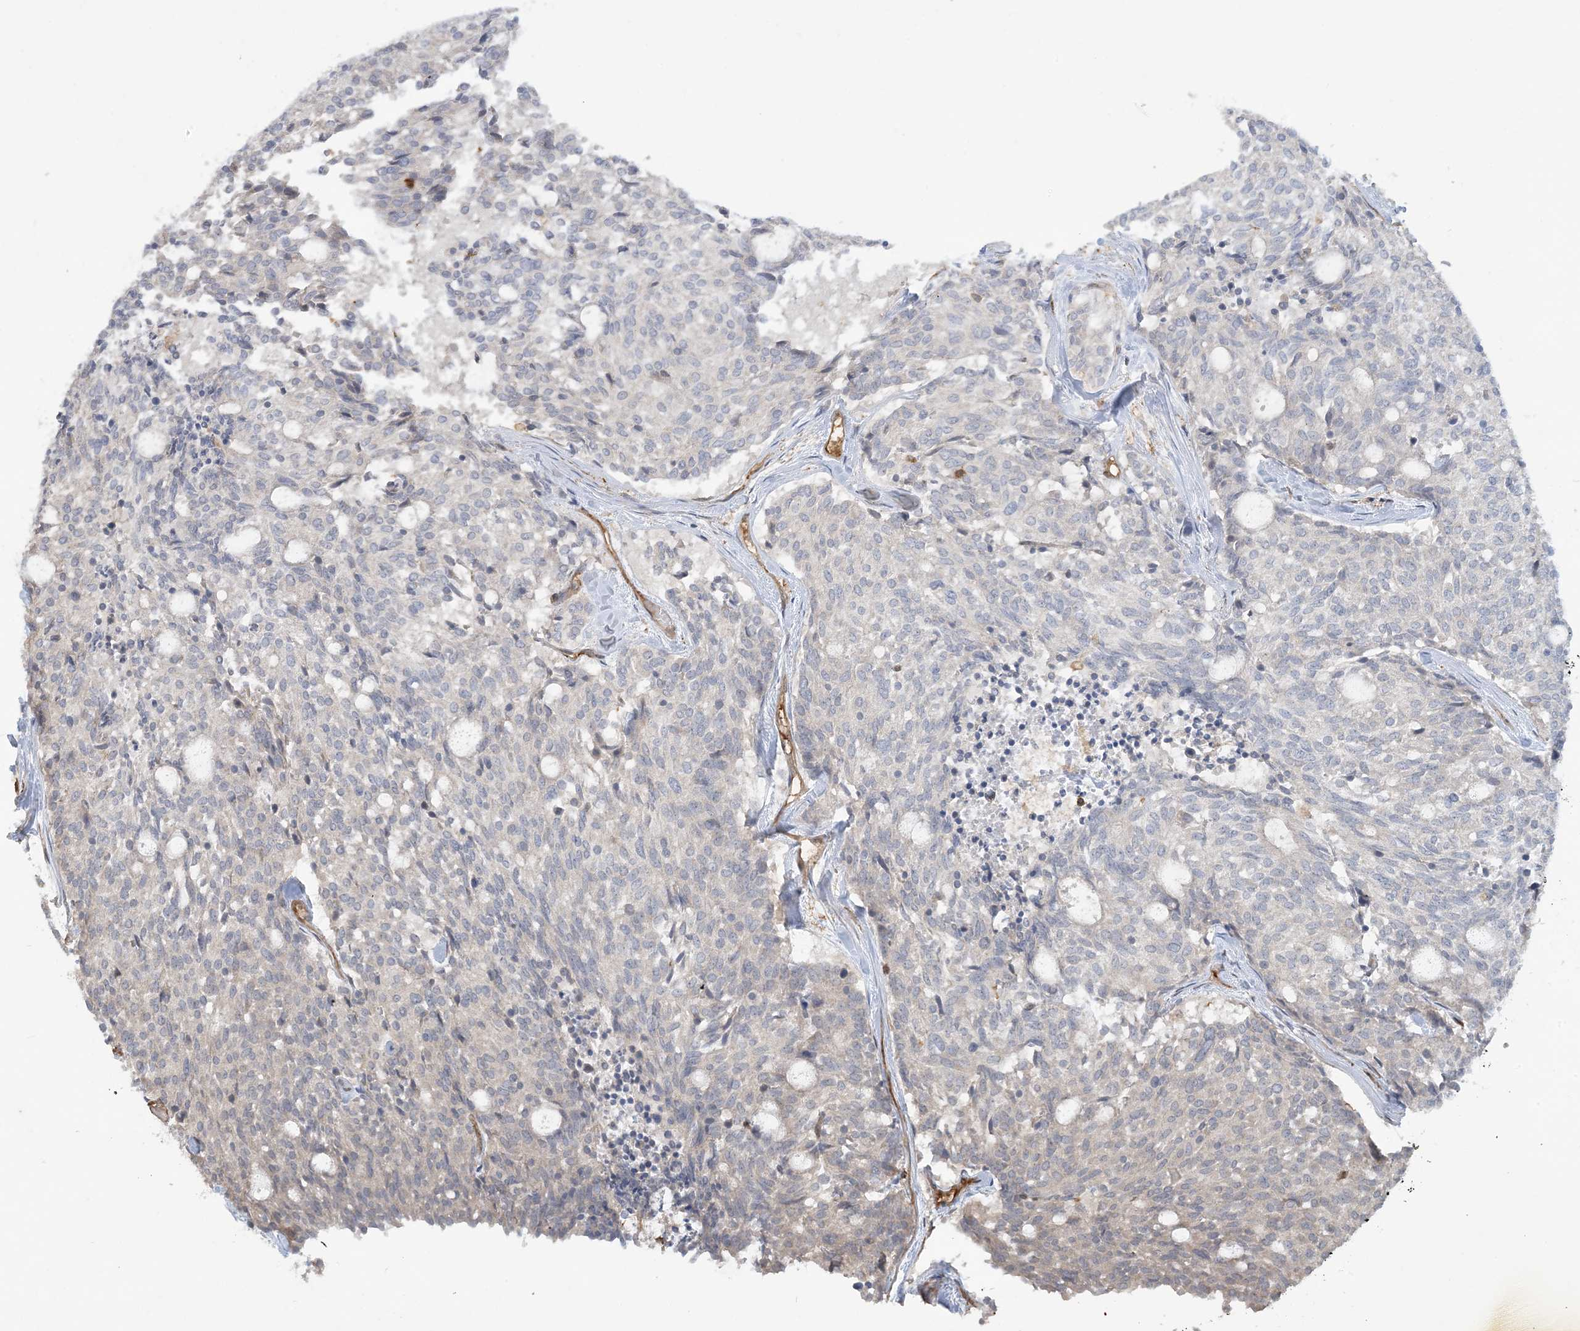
{"staining": {"intensity": "negative", "quantity": "none", "location": "none"}, "tissue": "carcinoid", "cell_type": "Tumor cells", "image_type": "cancer", "snomed": [{"axis": "morphology", "description": "Carcinoid, malignant, NOS"}, {"axis": "topography", "description": "Pancreas"}], "caption": "High power microscopy photomicrograph of an immunohistochemistry histopathology image of carcinoid, revealing no significant positivity in tumor cells.", "gene": "TMSB4X", "patient": {"sex": "female", "age": 54}}